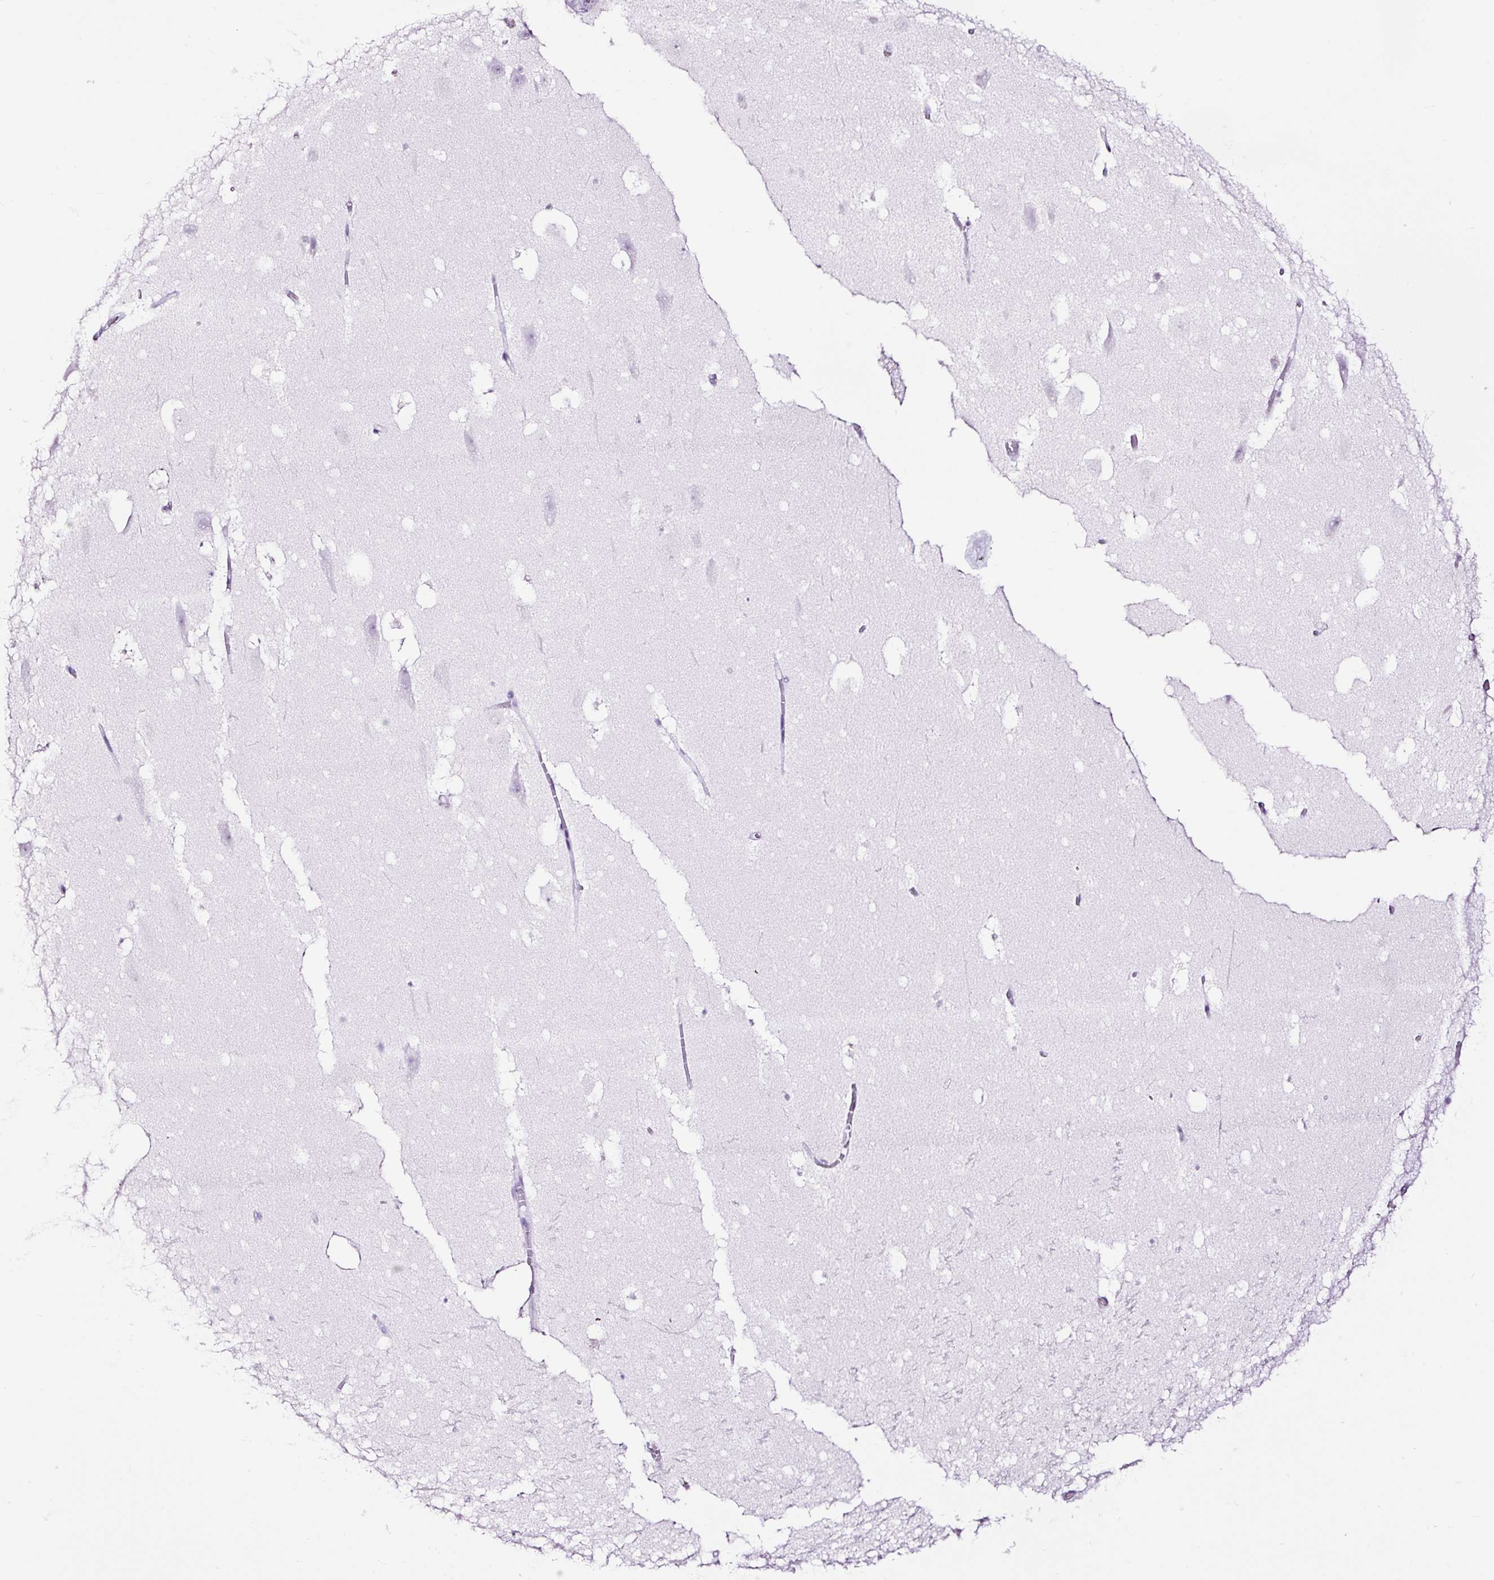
{"staining": {"intensity": "negative", "quantity": "none", "location": "none"}, "tissue": "hippocampus", "cell_type": "Glial cells", "image_type": "normal", "snomed": [{"axis": "morphology", "description": "Normal tissue, NOS"}, {"axis": "topography", "description": "Hippocampus"}], "caption": "This is a photomicrograph of immunohistochemistry staining of unremarkable hippocampus, which shows no expression in glial cells.", "gene": "NPHS2", "patient": {"sex": "female", "age": 42}}